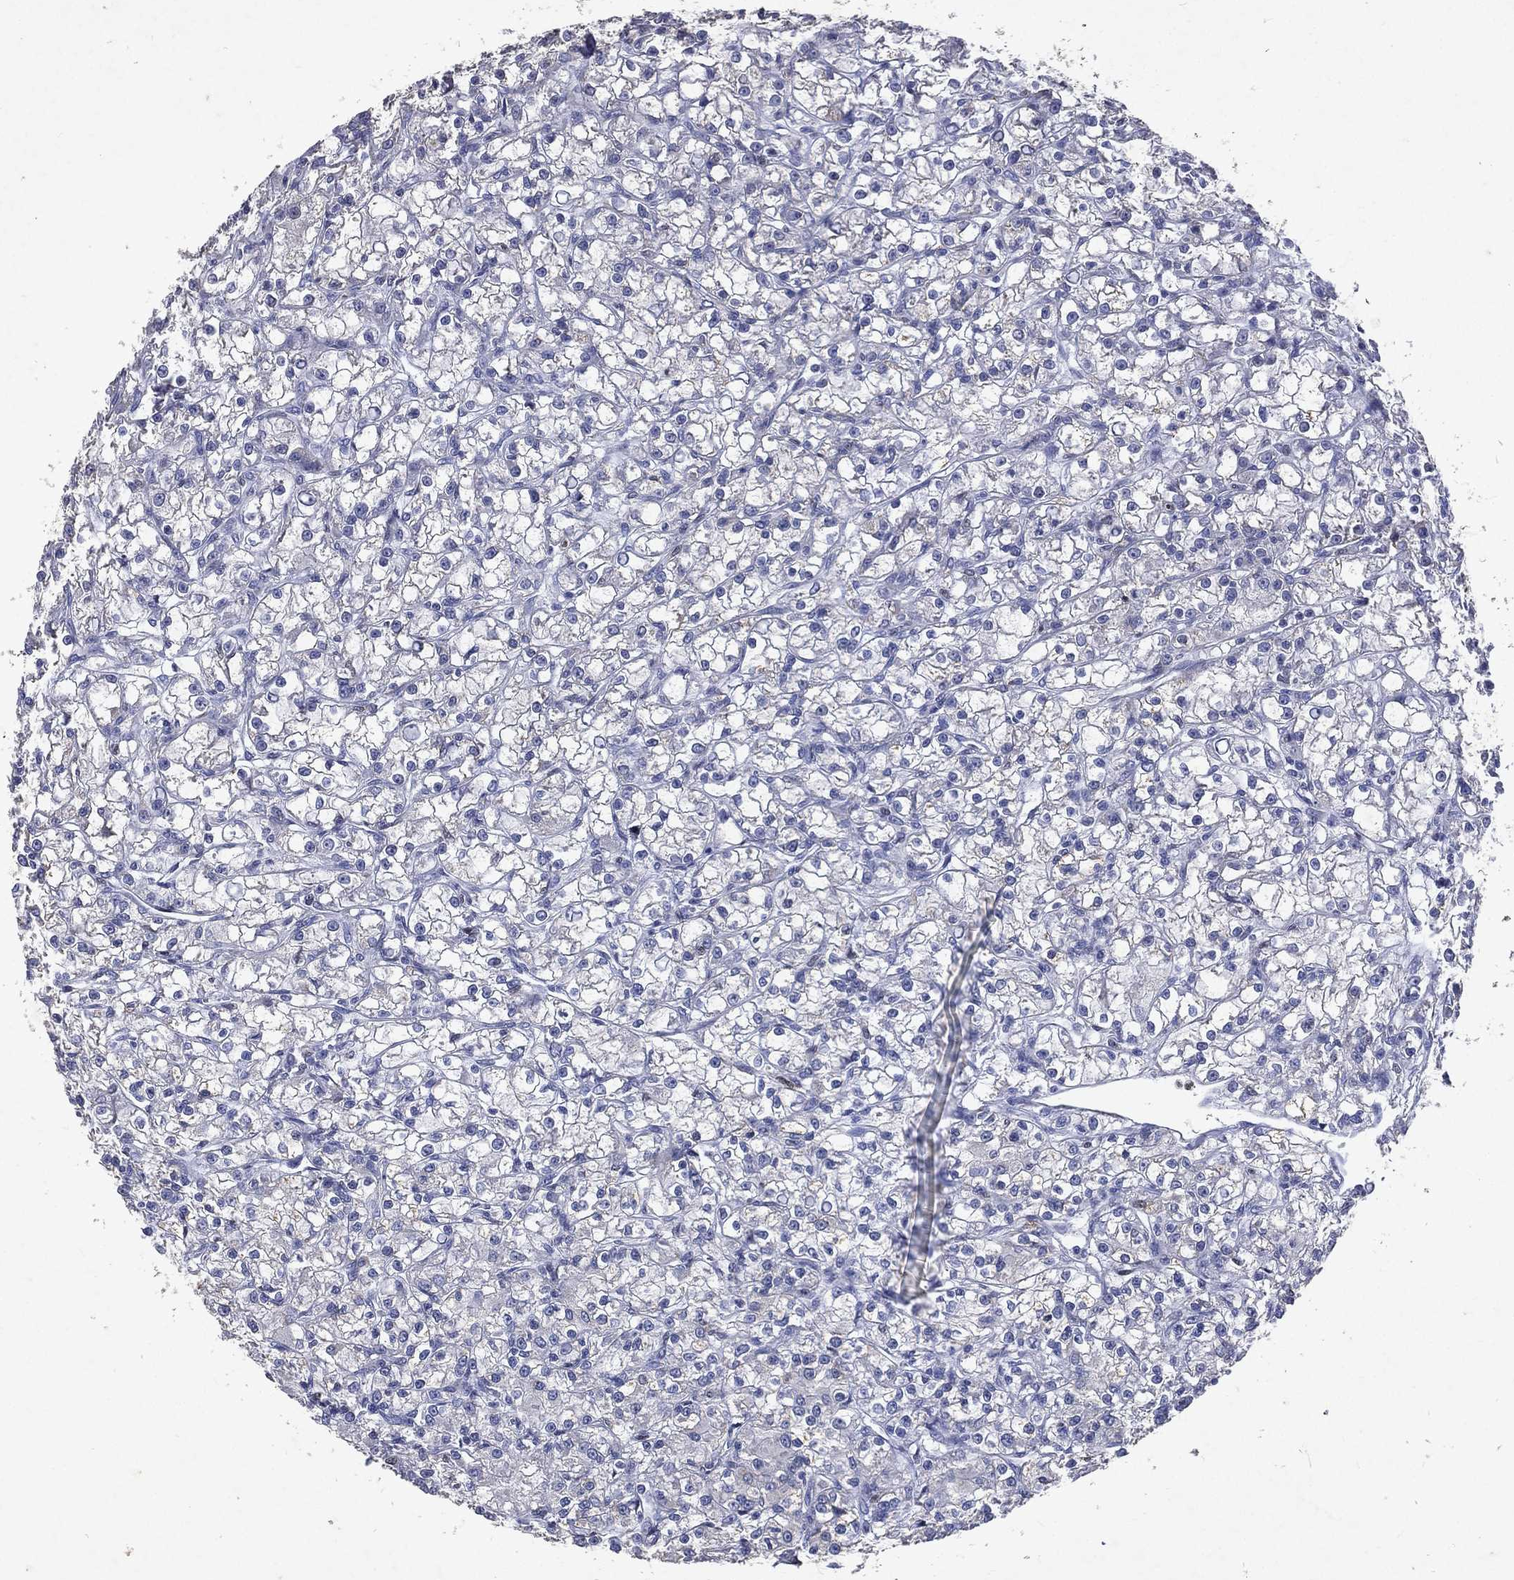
{"staining": {"intensity": "negative", "quantity": "none", "location": "none"}, "tissue": "renal cancer", "cell_type": "Tumor cells", "image_type": "cancer", "snomed": [{"axis": "morphology", "description": "Adenocarcinoma, NOS"}, {"axis": "topography", "description": "Kidney"}], "caption": "Renal cancer (adenocarcinoma) was stained to show a protein in brown. There is no significant staining in tumor cells.", "gene": "SLC34A2", "patient": {"sex": "female", "age": 59}}